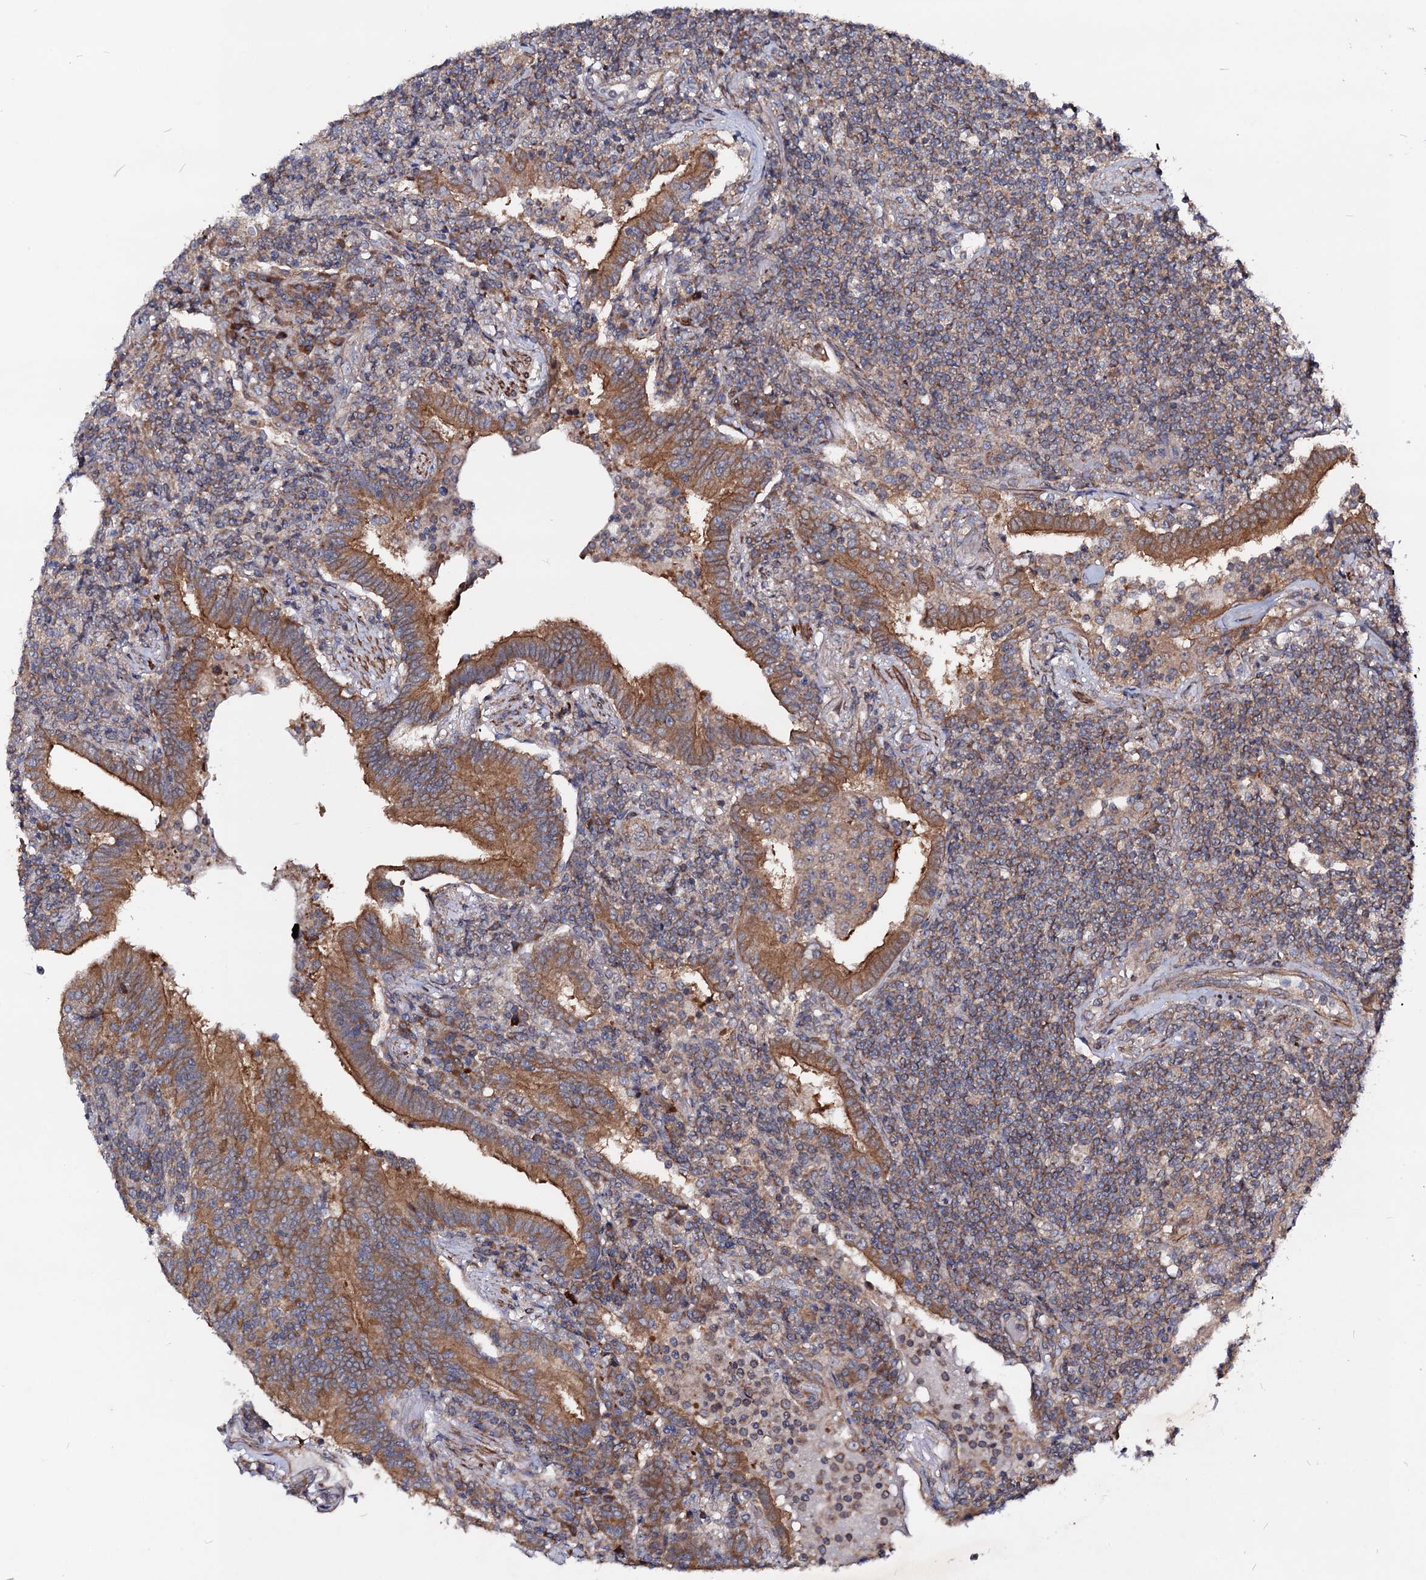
{"staining": {"intensity": "weak", "quantity": "25%-75%", "location": "cytoplasmic/membranous"}, "tissue": "lymphoma", "cell_type": "Tumor cells", "image_type": "cancer", "snomed": [{"axis": "morphology", "description": "Malignant lymphoma, non-Hodgkin's type, Low grade"}, {"axis": "topography", "description": "Lung"}], "caption": "Malignant lymphoma, non-Hodgkin's type (low-grade) stained with DAB immunohistochemistry (IHC) demonstrates low levels of weak cytoplasmic/membranous staining in about 25%-75% of tumor cells. The staining is performed using DAB (3,3'-diaminobenzidine) brown chromogen to label protein expression. The nuclei are counter-stained blue using hematoxylin.", "gene": "DYDC1", "patient": {"sex": "female", "age": 71}}